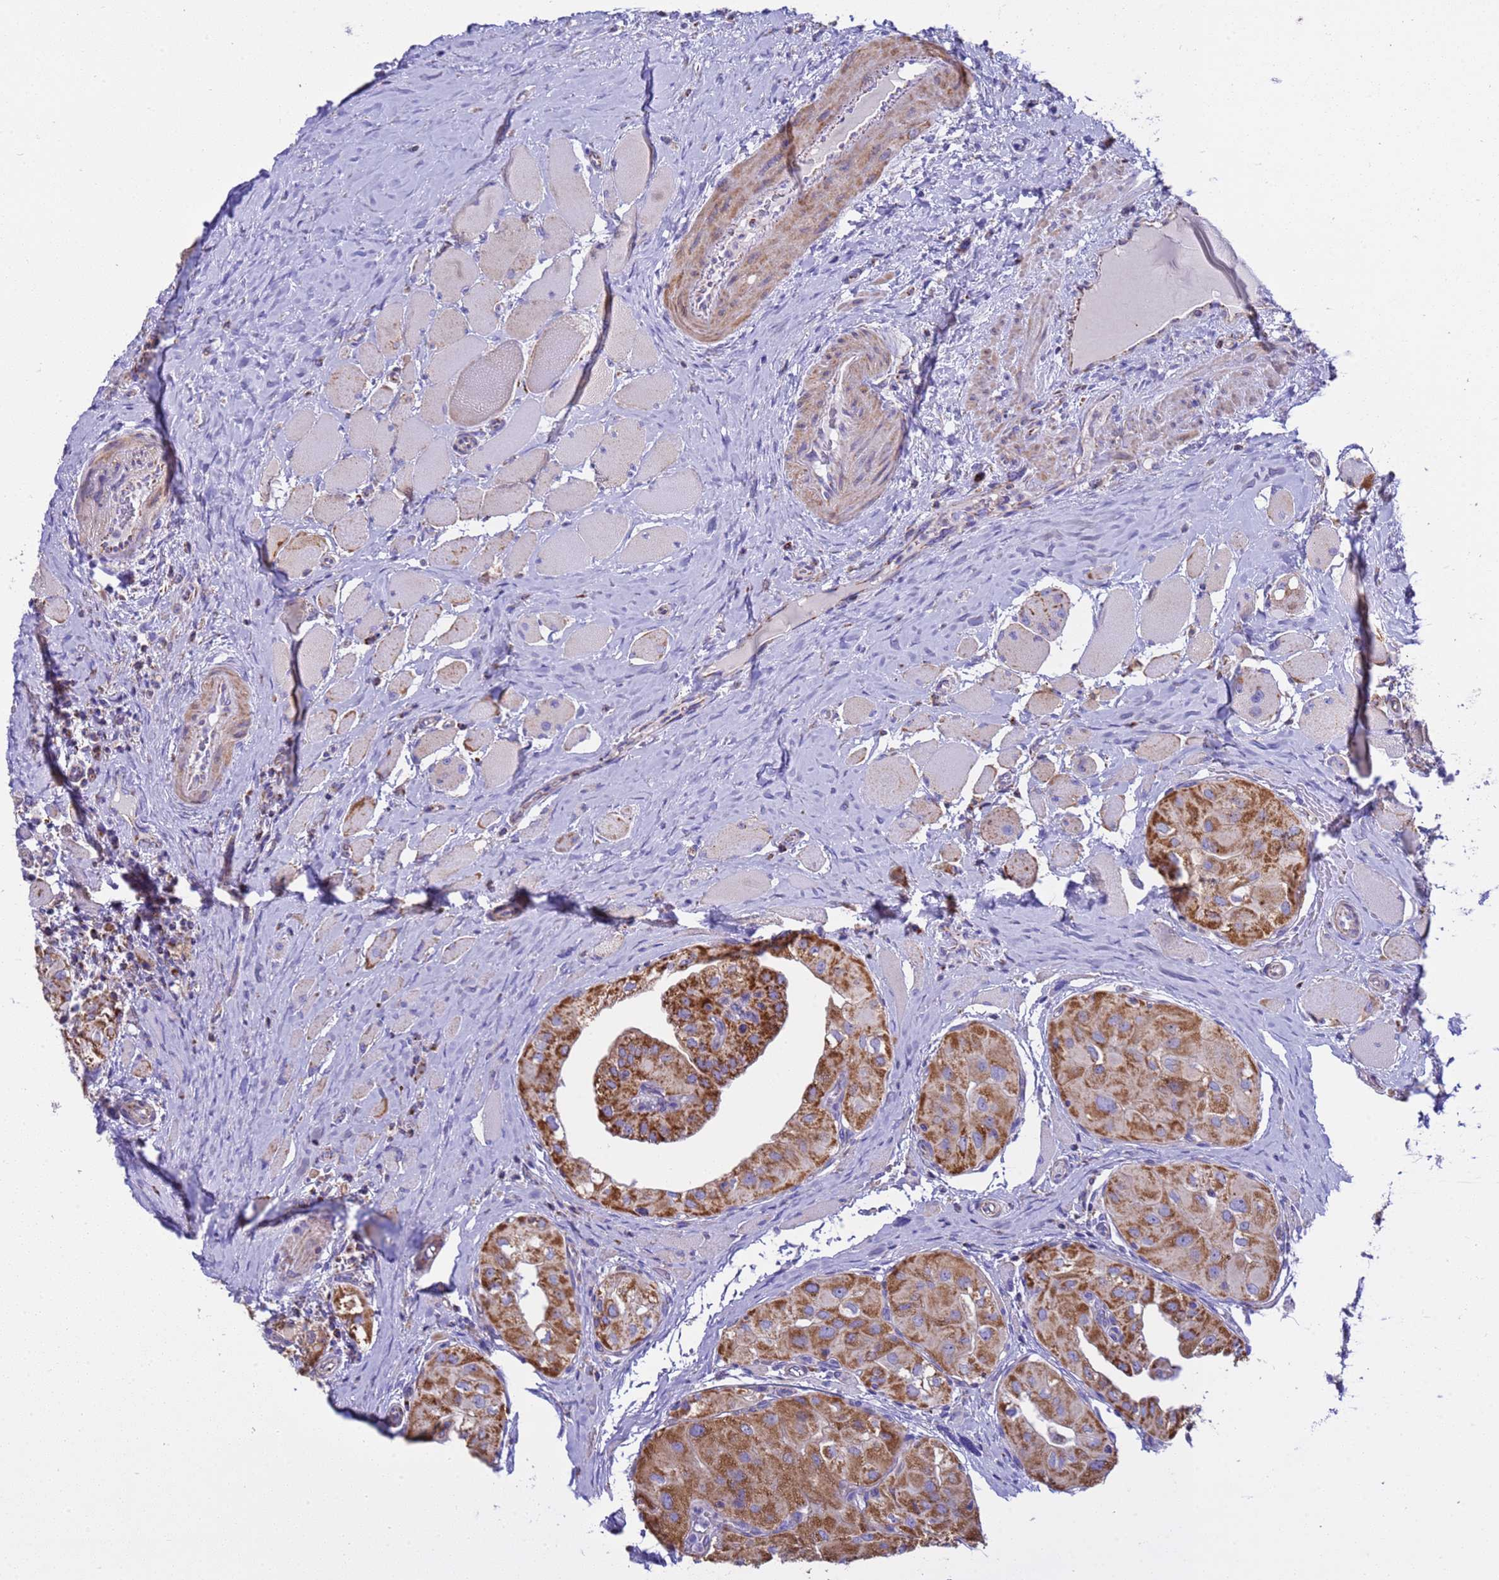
{"staining": {"intensity": "strong", "quantity": ">75%", "location": "cytoplasmic/membranous"}, "tissue": "thyroid cancer", "cell_type": "Tumor cells", "image_type": "cancer", "snomed": [{"axis": "morphology", "description": "Papillary adenocarcinoma, NOS"}, {"axis": "topography", "description": "Thyroid gland"}], "caption": "IHC staining of thyroid papillary adenocarcinoma, which shows high levels of strong cytoplasmic/membranous expression in about >75% of tumor cells indicating strong cytoplasmic/membranous protein positivity. The staining was performed using DAB (3,3'-diaminobenzidine) (brown) for protein detection and nuclei were counterstained in hematoxylin (blue).", "gene": "RNF165", "patient": {"sex": "female", "age": 59}}